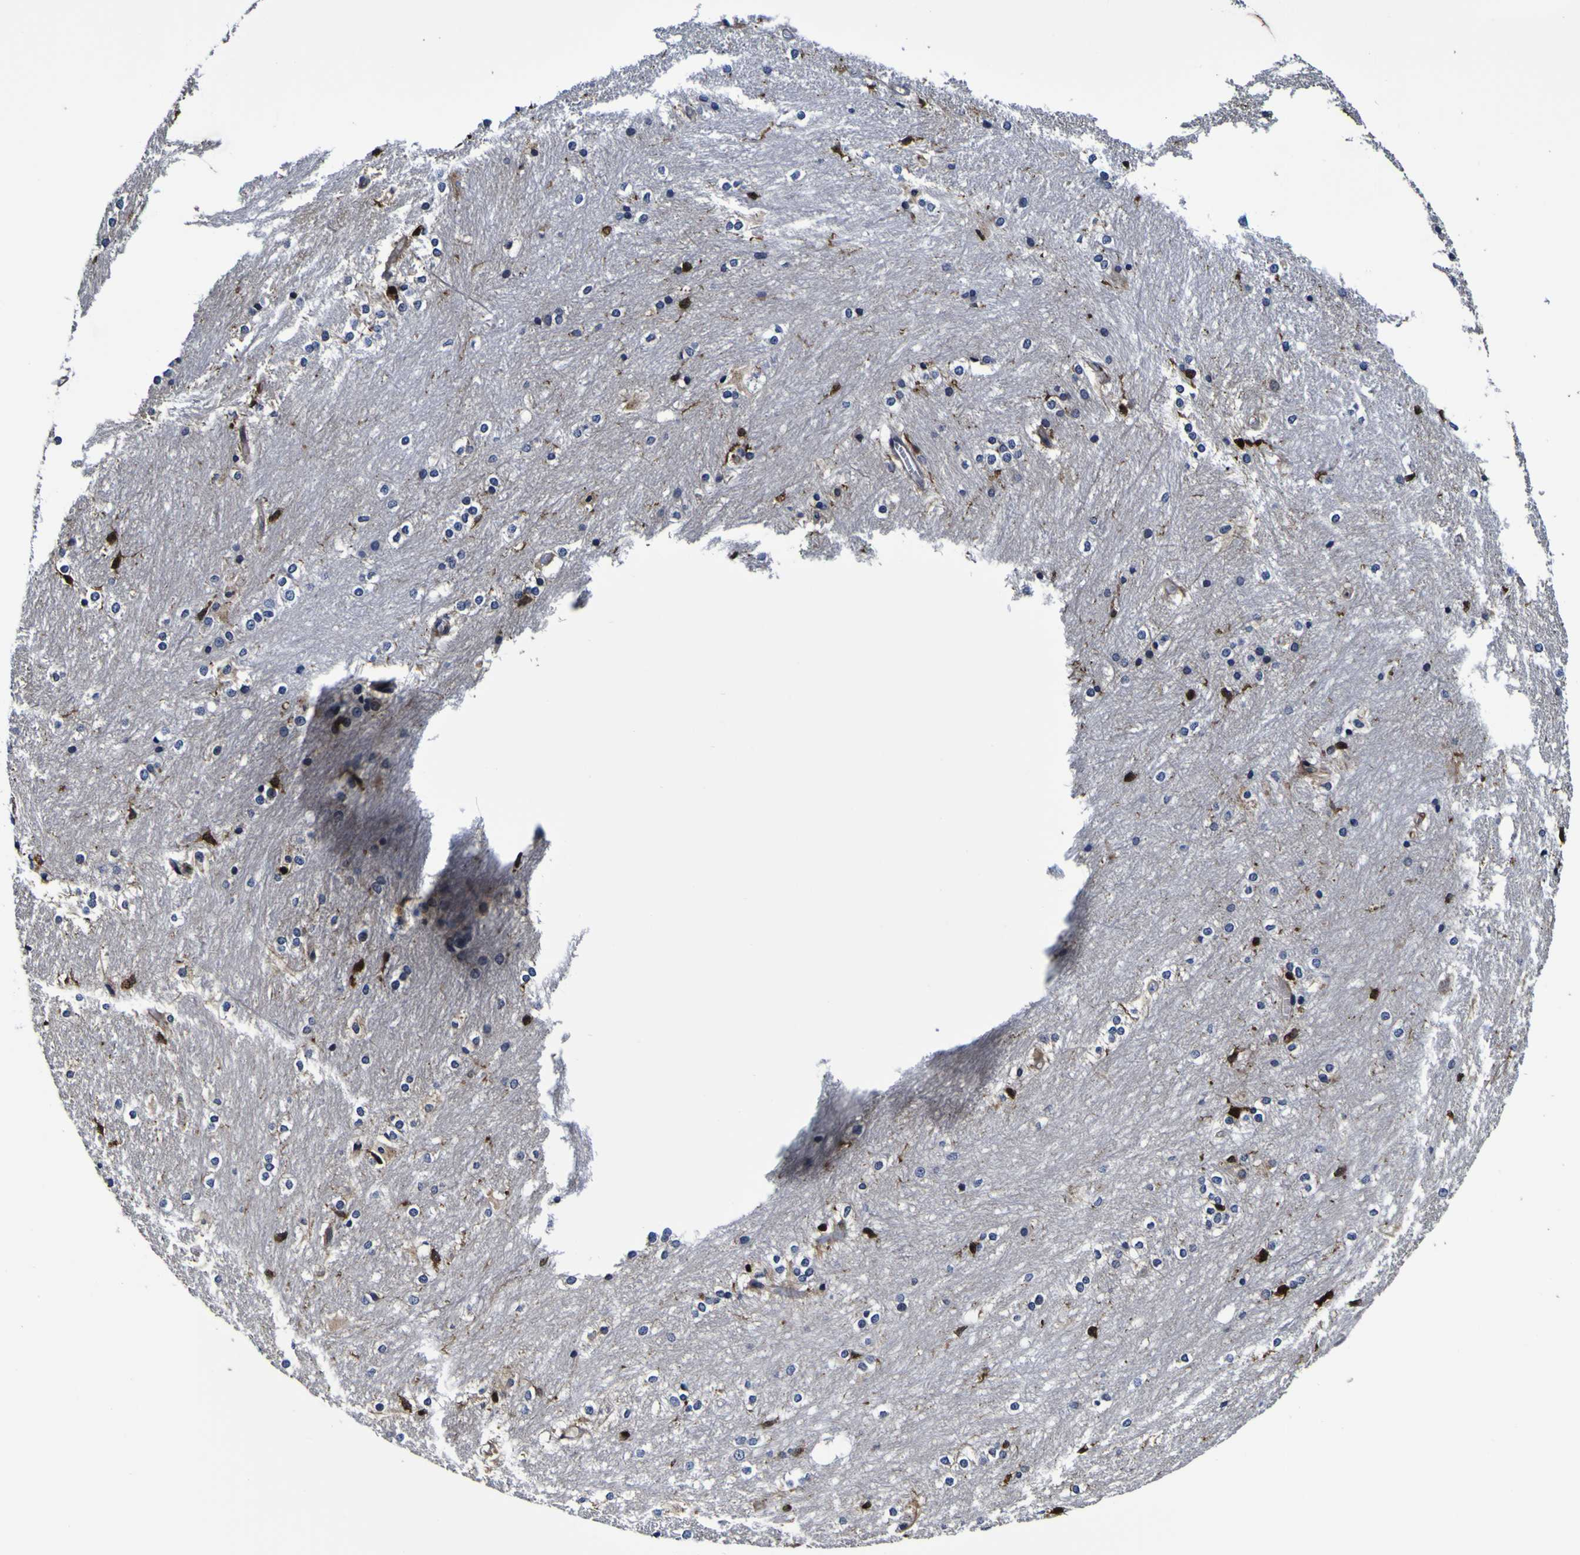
{"staining": {"intensity": "strong", "quantity": "<25%", "location": "cytoplasmic/membranous"}, "tissue": "caudate", "cell_type": "Glial cells", "image_type": "normal", "snomed": [{"axis": "morphology", "description": "Normal tissue, NOS"}, {"axis": "topography", "description": "Lateral ventricle wall"}], "caption": "Immunohistochemistry of benign caudate displays medium levels of strong cytoplasmic/membranous expression in about <25% of glial cells.", "gene": "GPX1", "patient": {"sex": "female", "age": 19}}